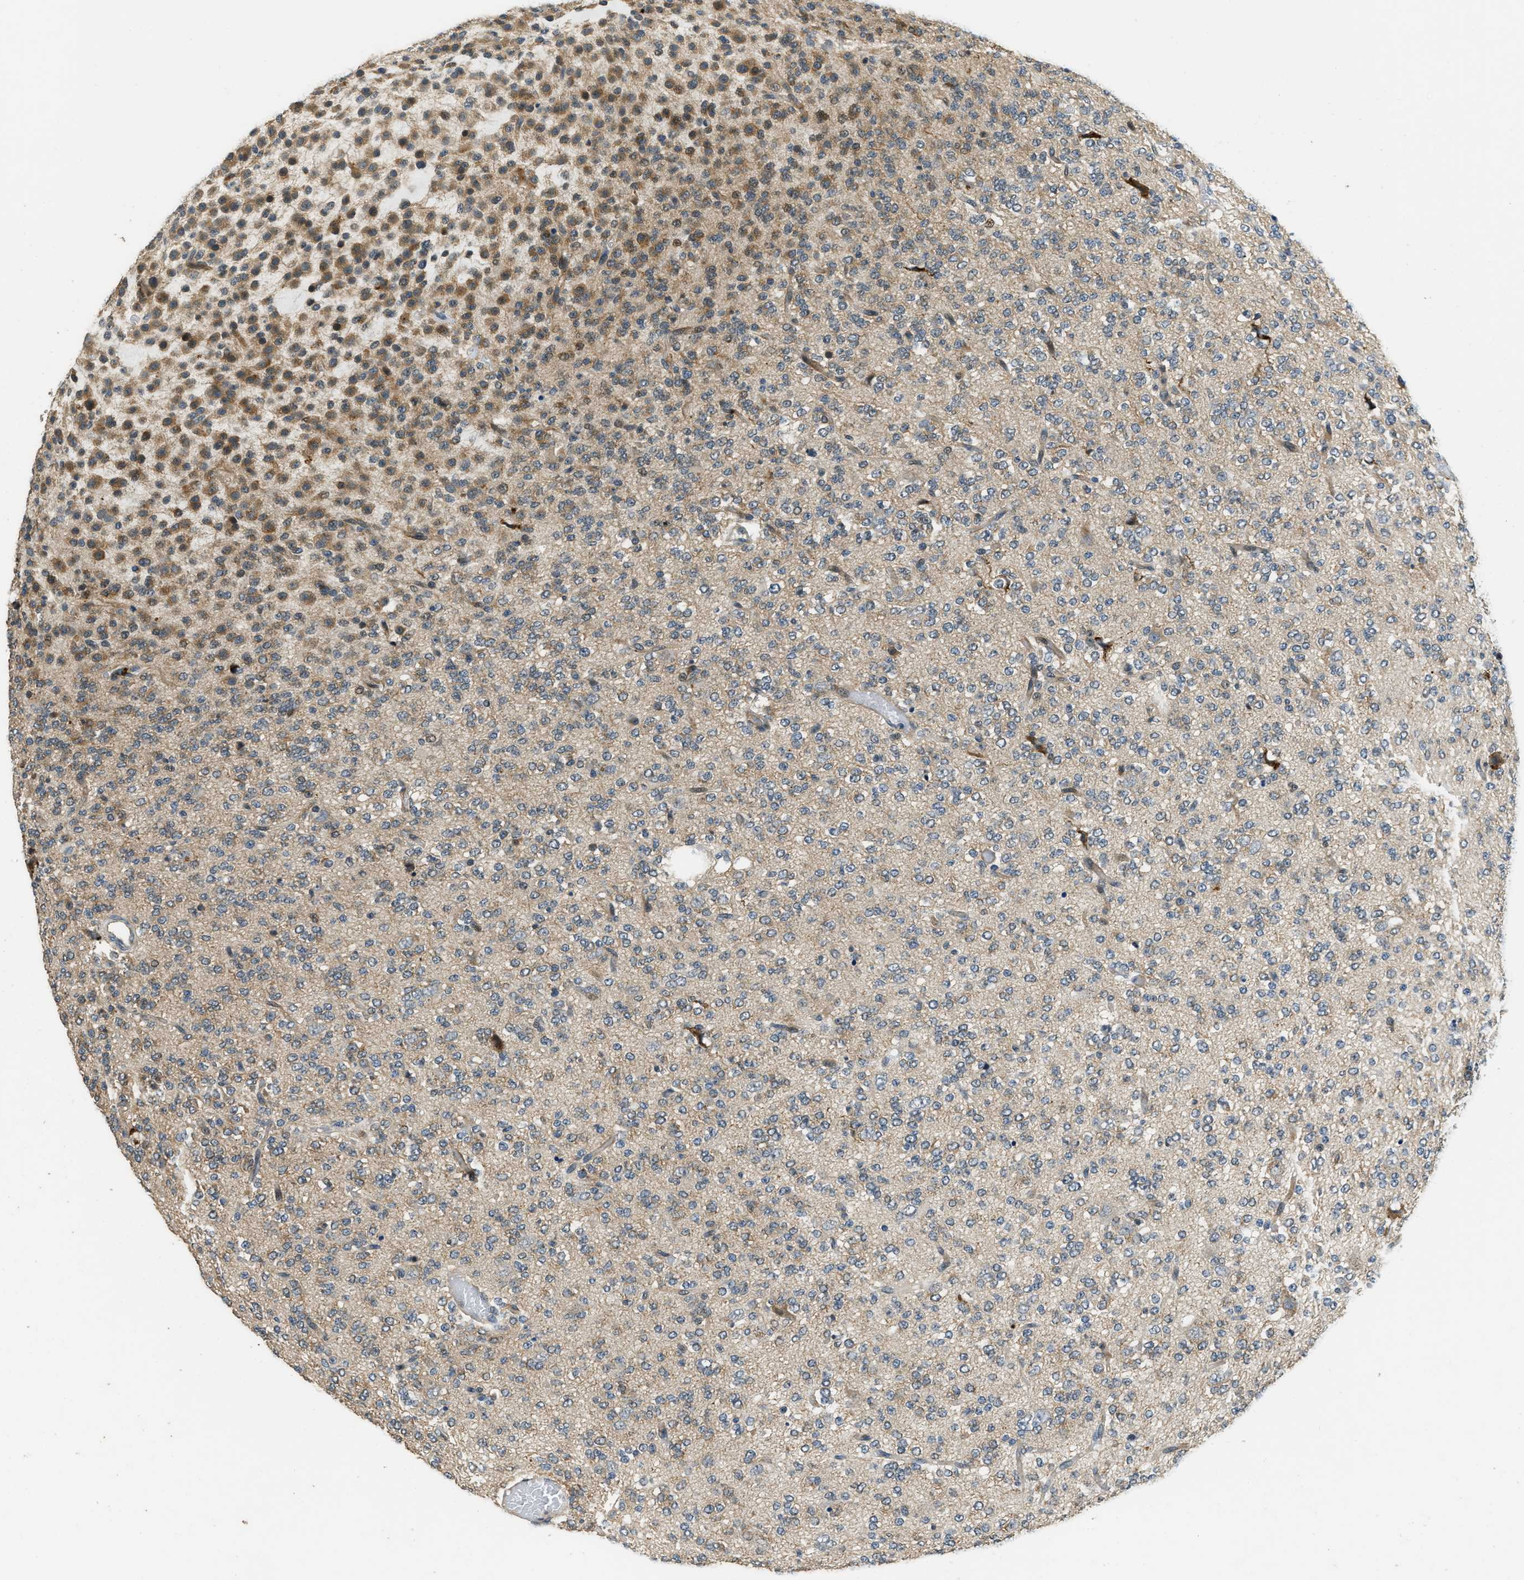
{"staining": {"intensity": "moderate", "quantity": "25%-75%", "location": "cytoplasmic/membranous"}, "tissue": "glioma", "cell_type": "Tumor cells", "image_type": "cancer", "snomed": [{"axis": "morphology", "description": "Glioma, malignant, Low grade"}, {"axis": "topography", "description": "Brain"}], "caption": "There is medium levels of moderate cytoplasmic/membranous staining in tumor cells of glioma, as demonstrated by immunohistochemical staining (brown color).", "gene": "HERC2", "patient": {"sex": "male", "age": 38}}